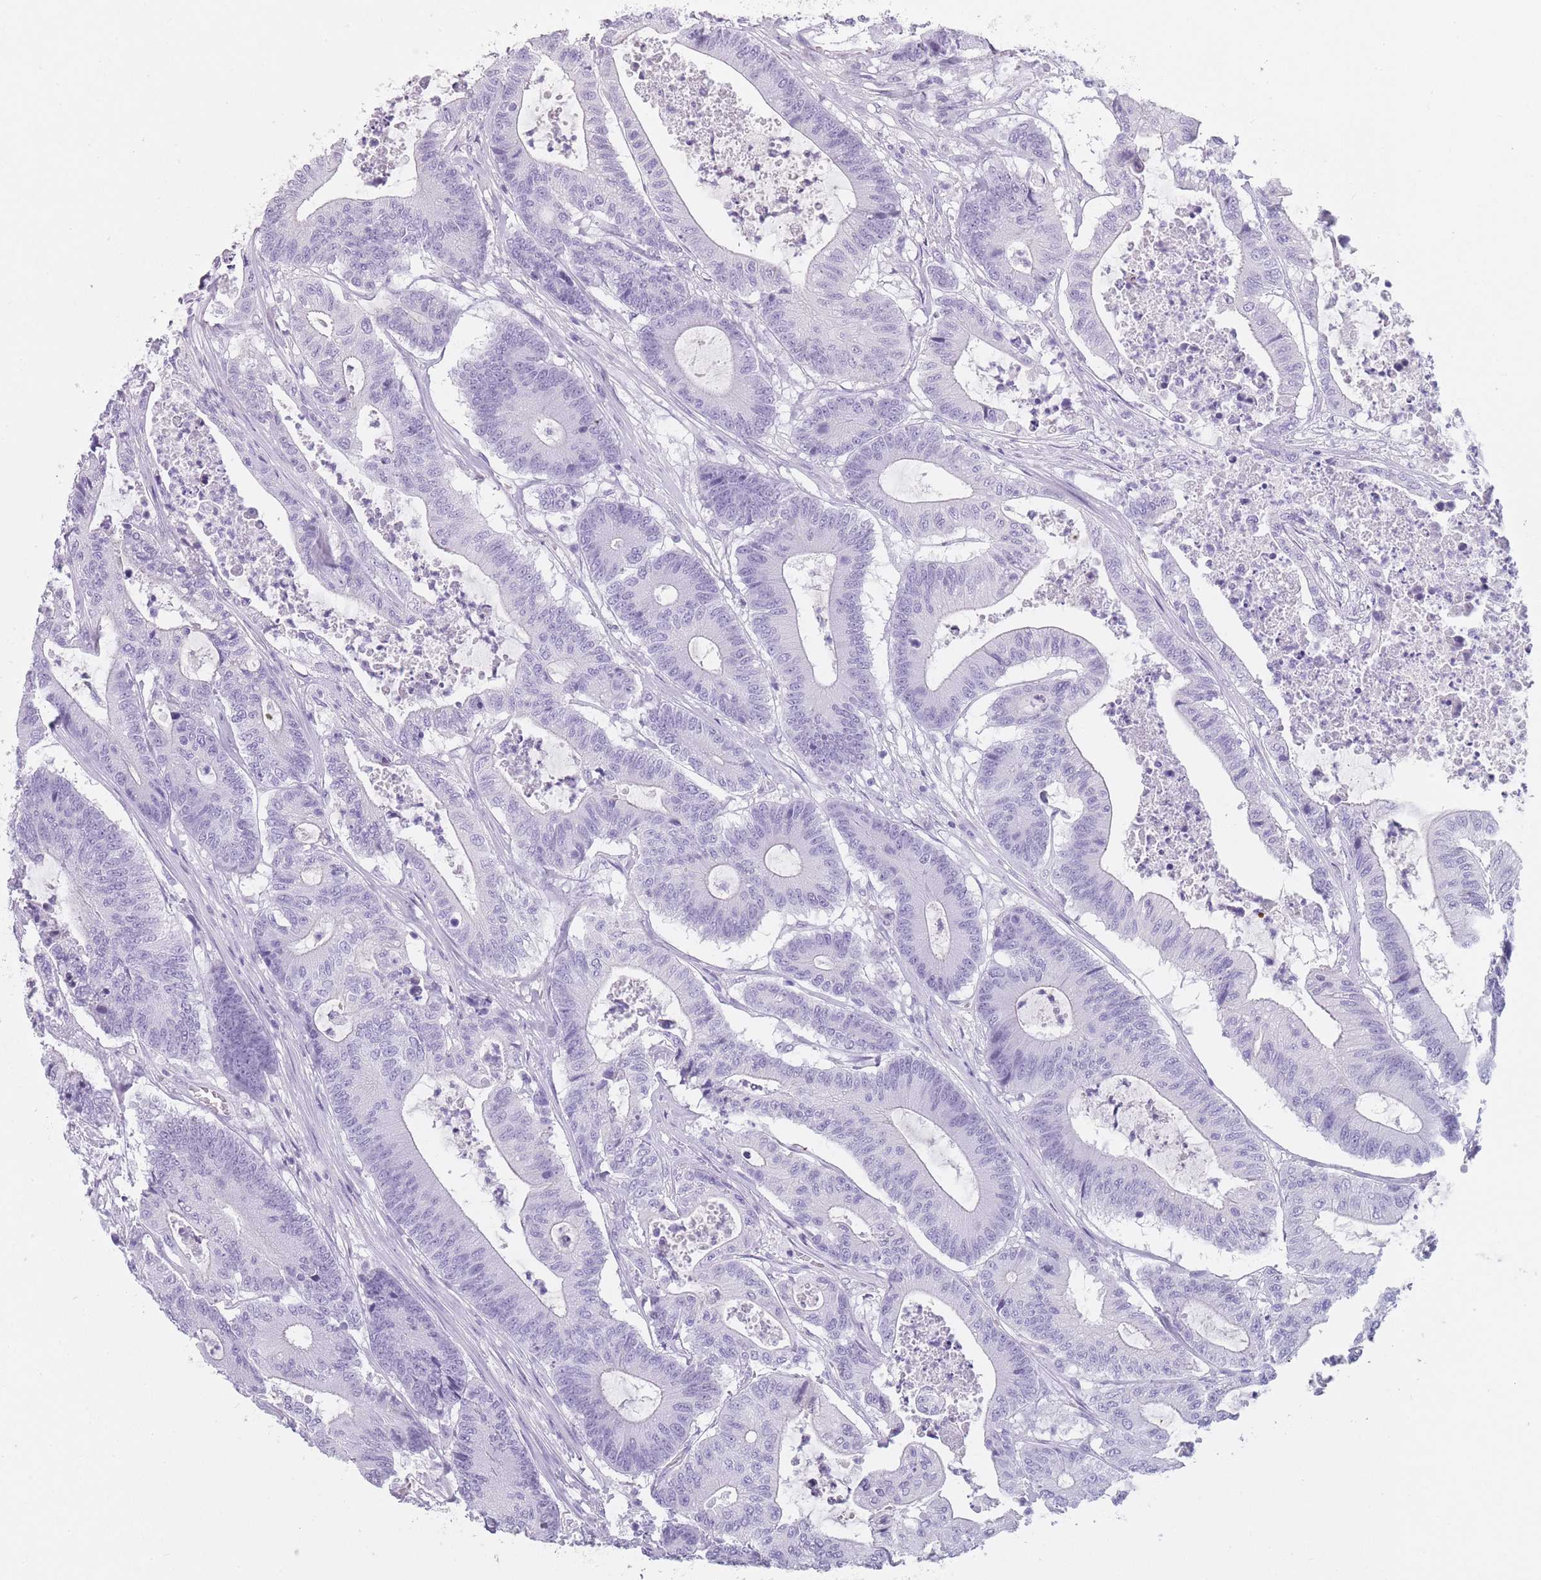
{"staining": {"intensity": "negative", "quantity": "none", "location": "none"}, "tissue": "colorectal cancer", "cell_type": "Tumor cells", "image_type": "cancer", "snomed": [{"axis": "morphology", "description": "Adenocarcinoma, NOS"}, {"axis": "topography", "description": "Colon"}], "caption": "DAB (3,3'-diaminobenzidine) immunohistochemical staining of colorectal cancer demonstrates no significant positivity in tumor cells.", "gene": "TCP11", "patient": {"sex": "female", "age": 84}}